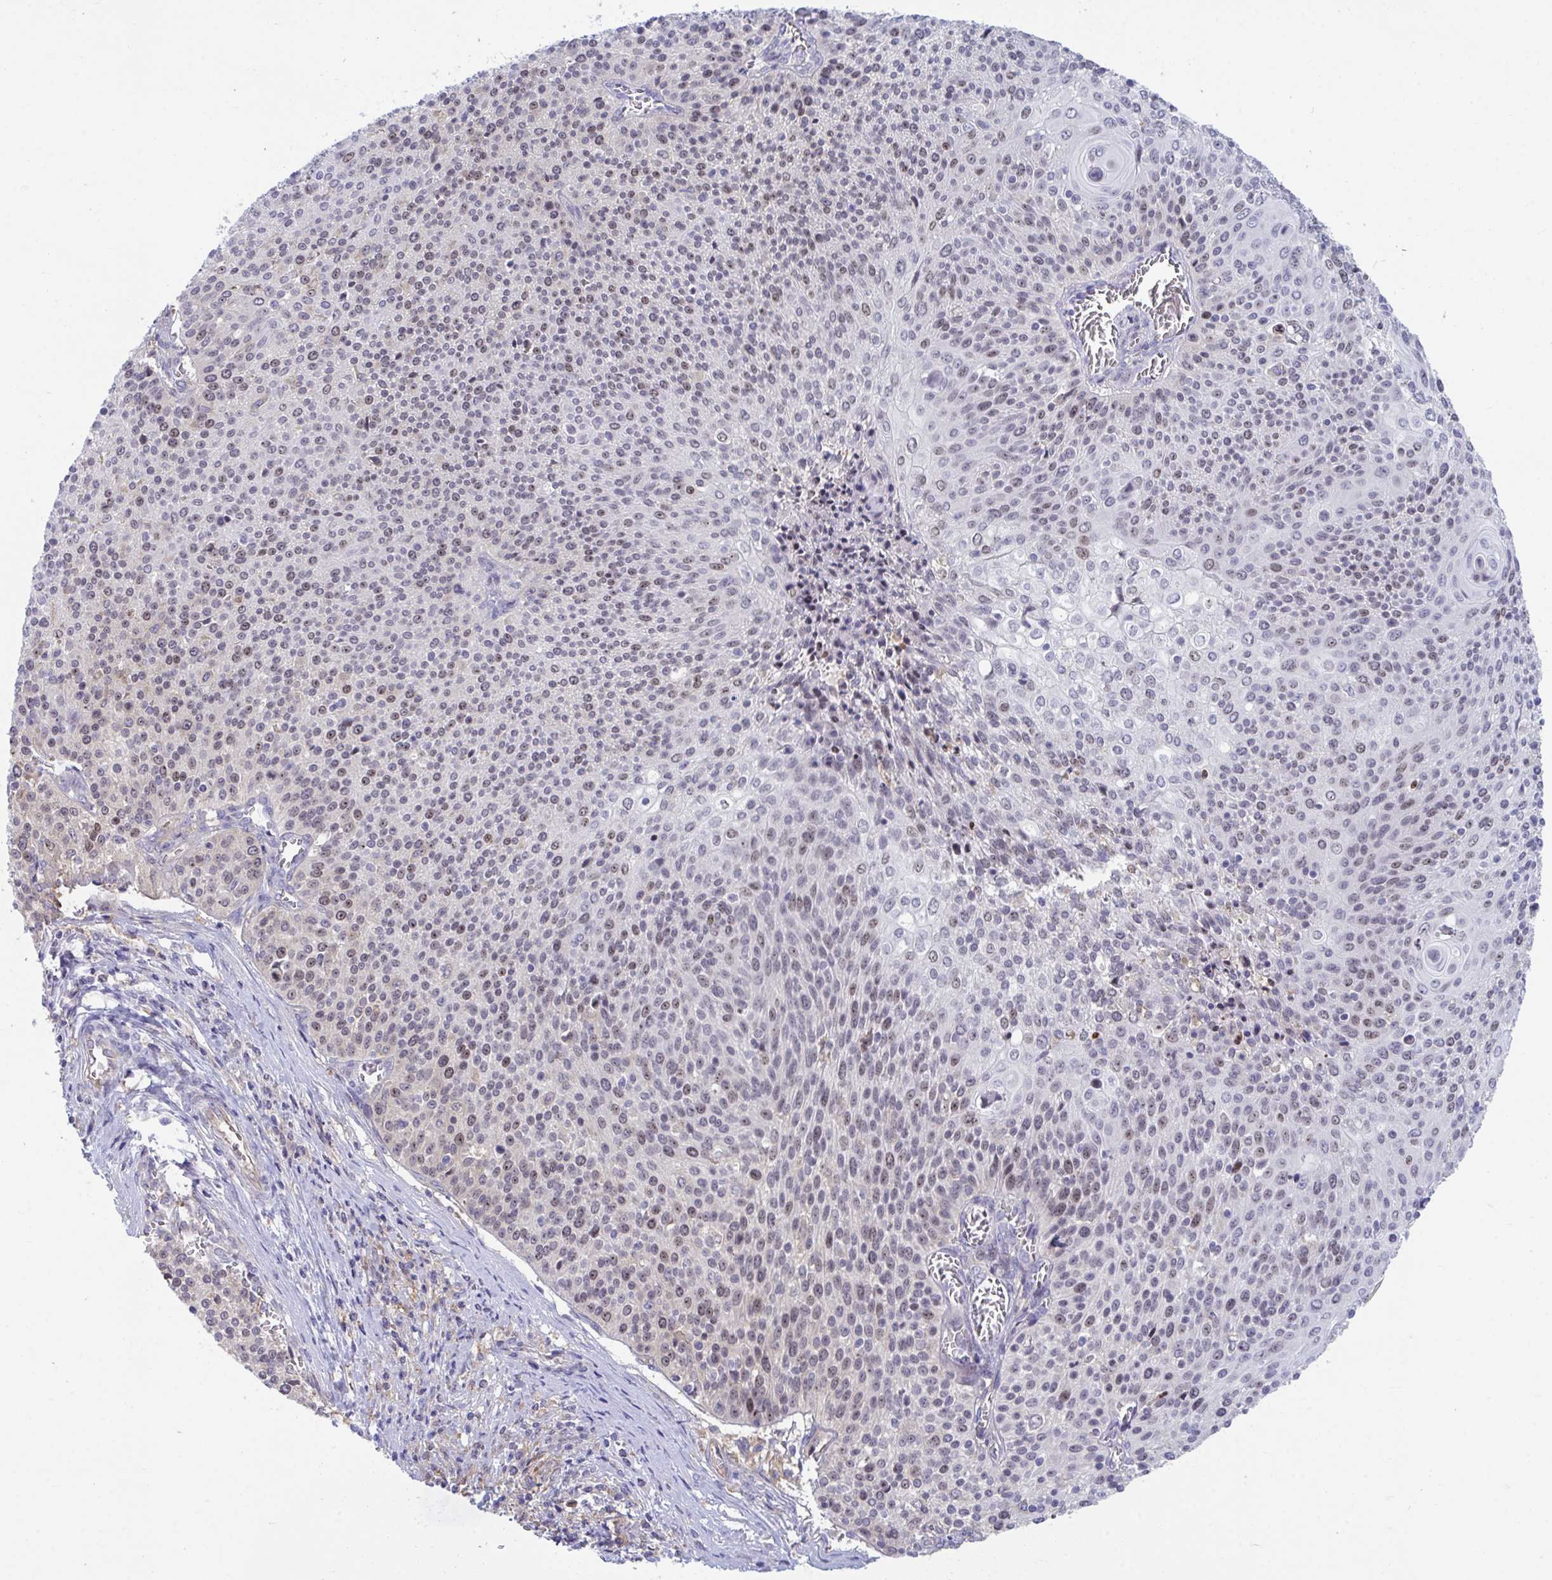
{"staining": {"intensity": "weak", "quantity": "25%-75%", "location": "nuclear"}, "tissue": "cervical cancer", "cell_type": "Tumor cells", "image_type": "cancer", "snomed": [{"axis": "morphology", "description": "Squamous cell carcinoma, NOS"}, {"axis": "topography", "description": "Cervix"}], "caption": "IHC image of human cervical squamous cell carcinoma stained for a protein (brown), which demonstrates low levels of weak nuclear expression in about 25%-75% of tumor cells.", "gene": "CENPQ", "patient": {"sex": "female", "age": 31}}